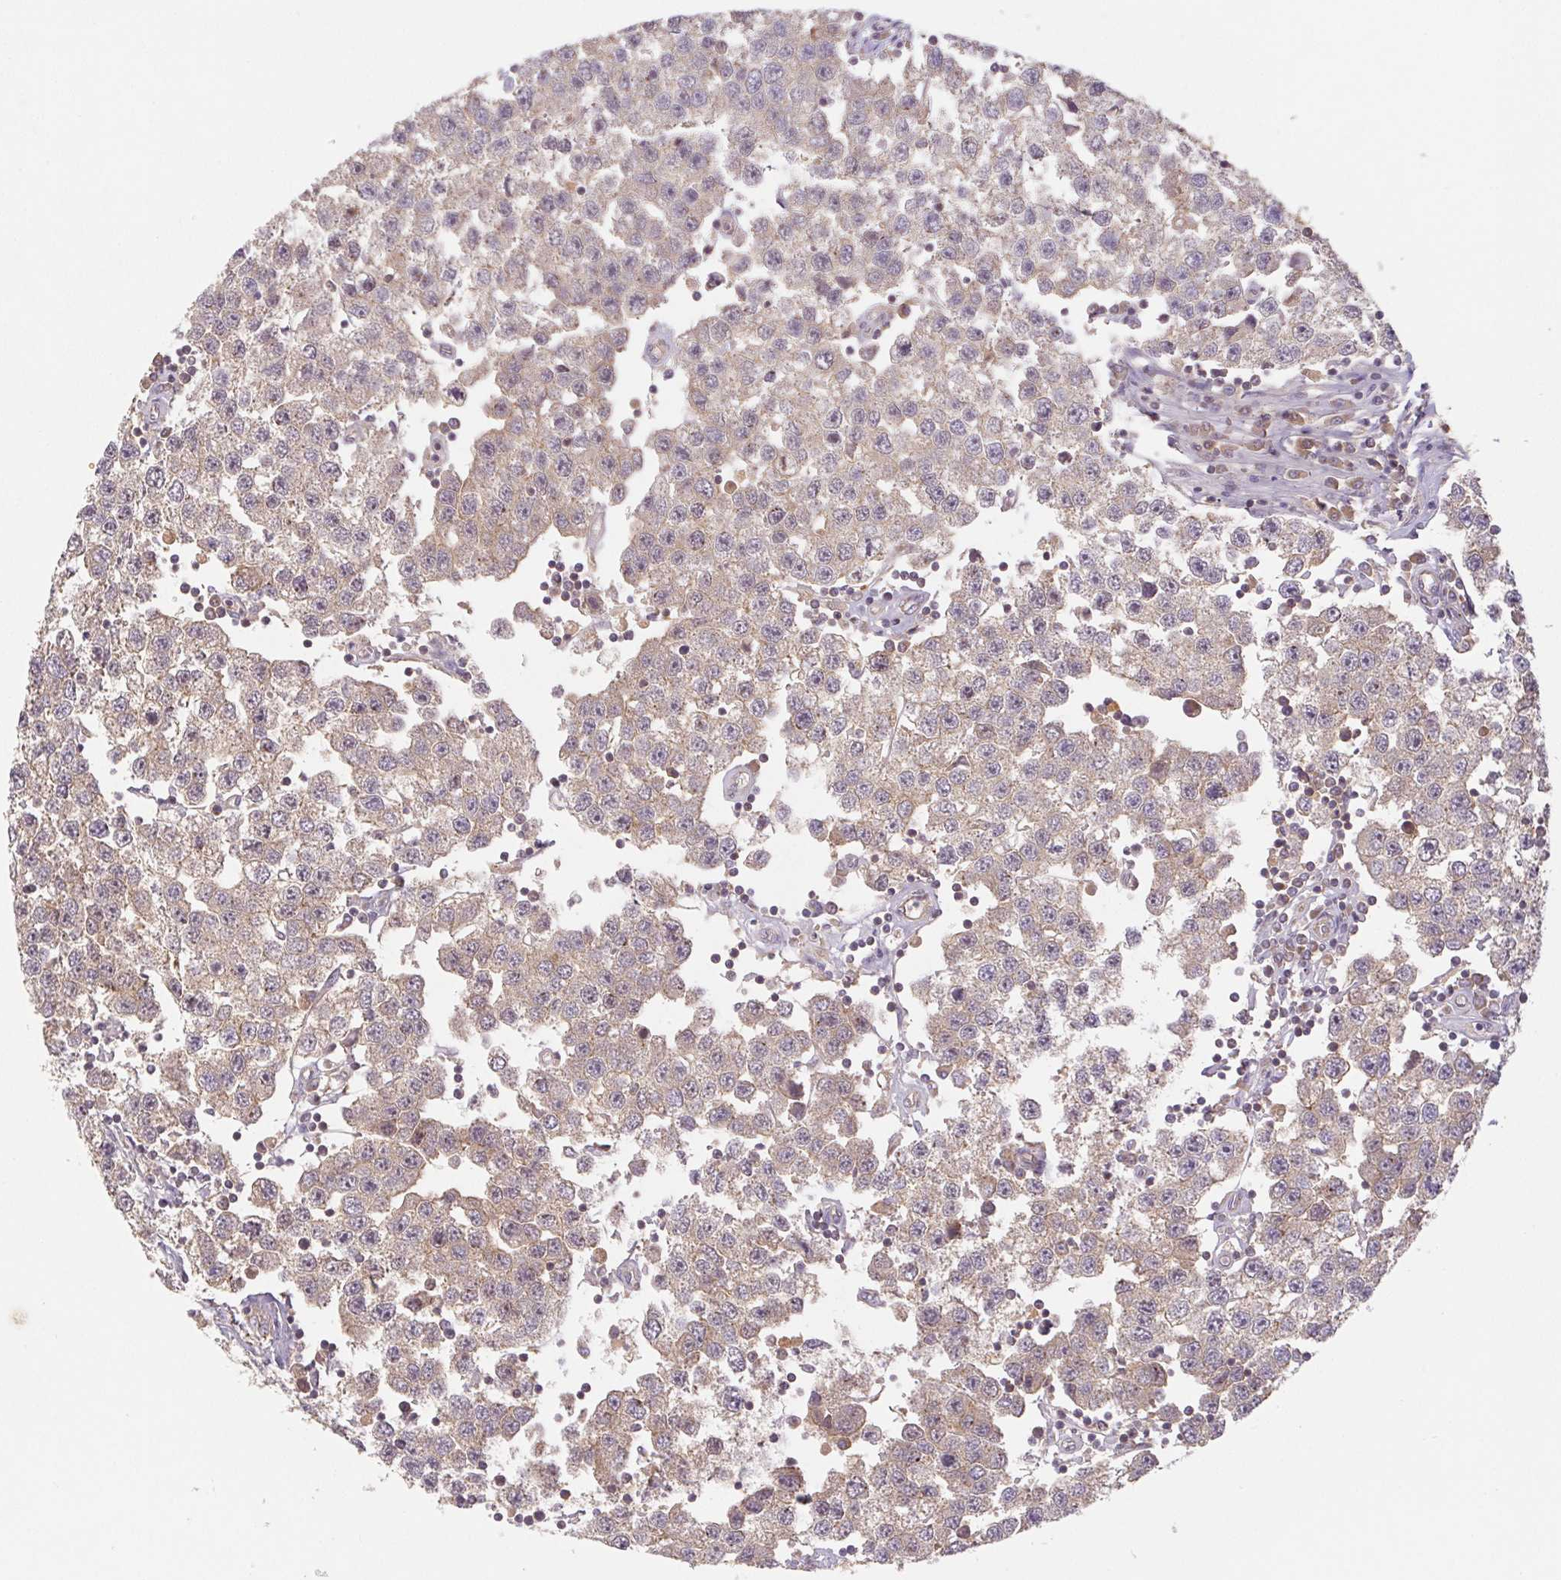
{"staining": {"intensity": "moderate", "quantity": ">75%", "location": "cytoplasmic/membranous"}, "tissue": "testis cancer", "cell_type": "Tumor cells", "image_type": "cancer", "snomed": [{"axis": "morphology", "description": "Seminoma, NOS"}, {"axis": "topography", "description": "Testis"}], "caption": "Protein expression analysis of human testis cancer (seminoma) reveals moderate cytoplasmic/membranous positivity in about >75% of tumor cells.", "gene": "MTHFD1", "patient": {"sex": "male", "age": 34}}